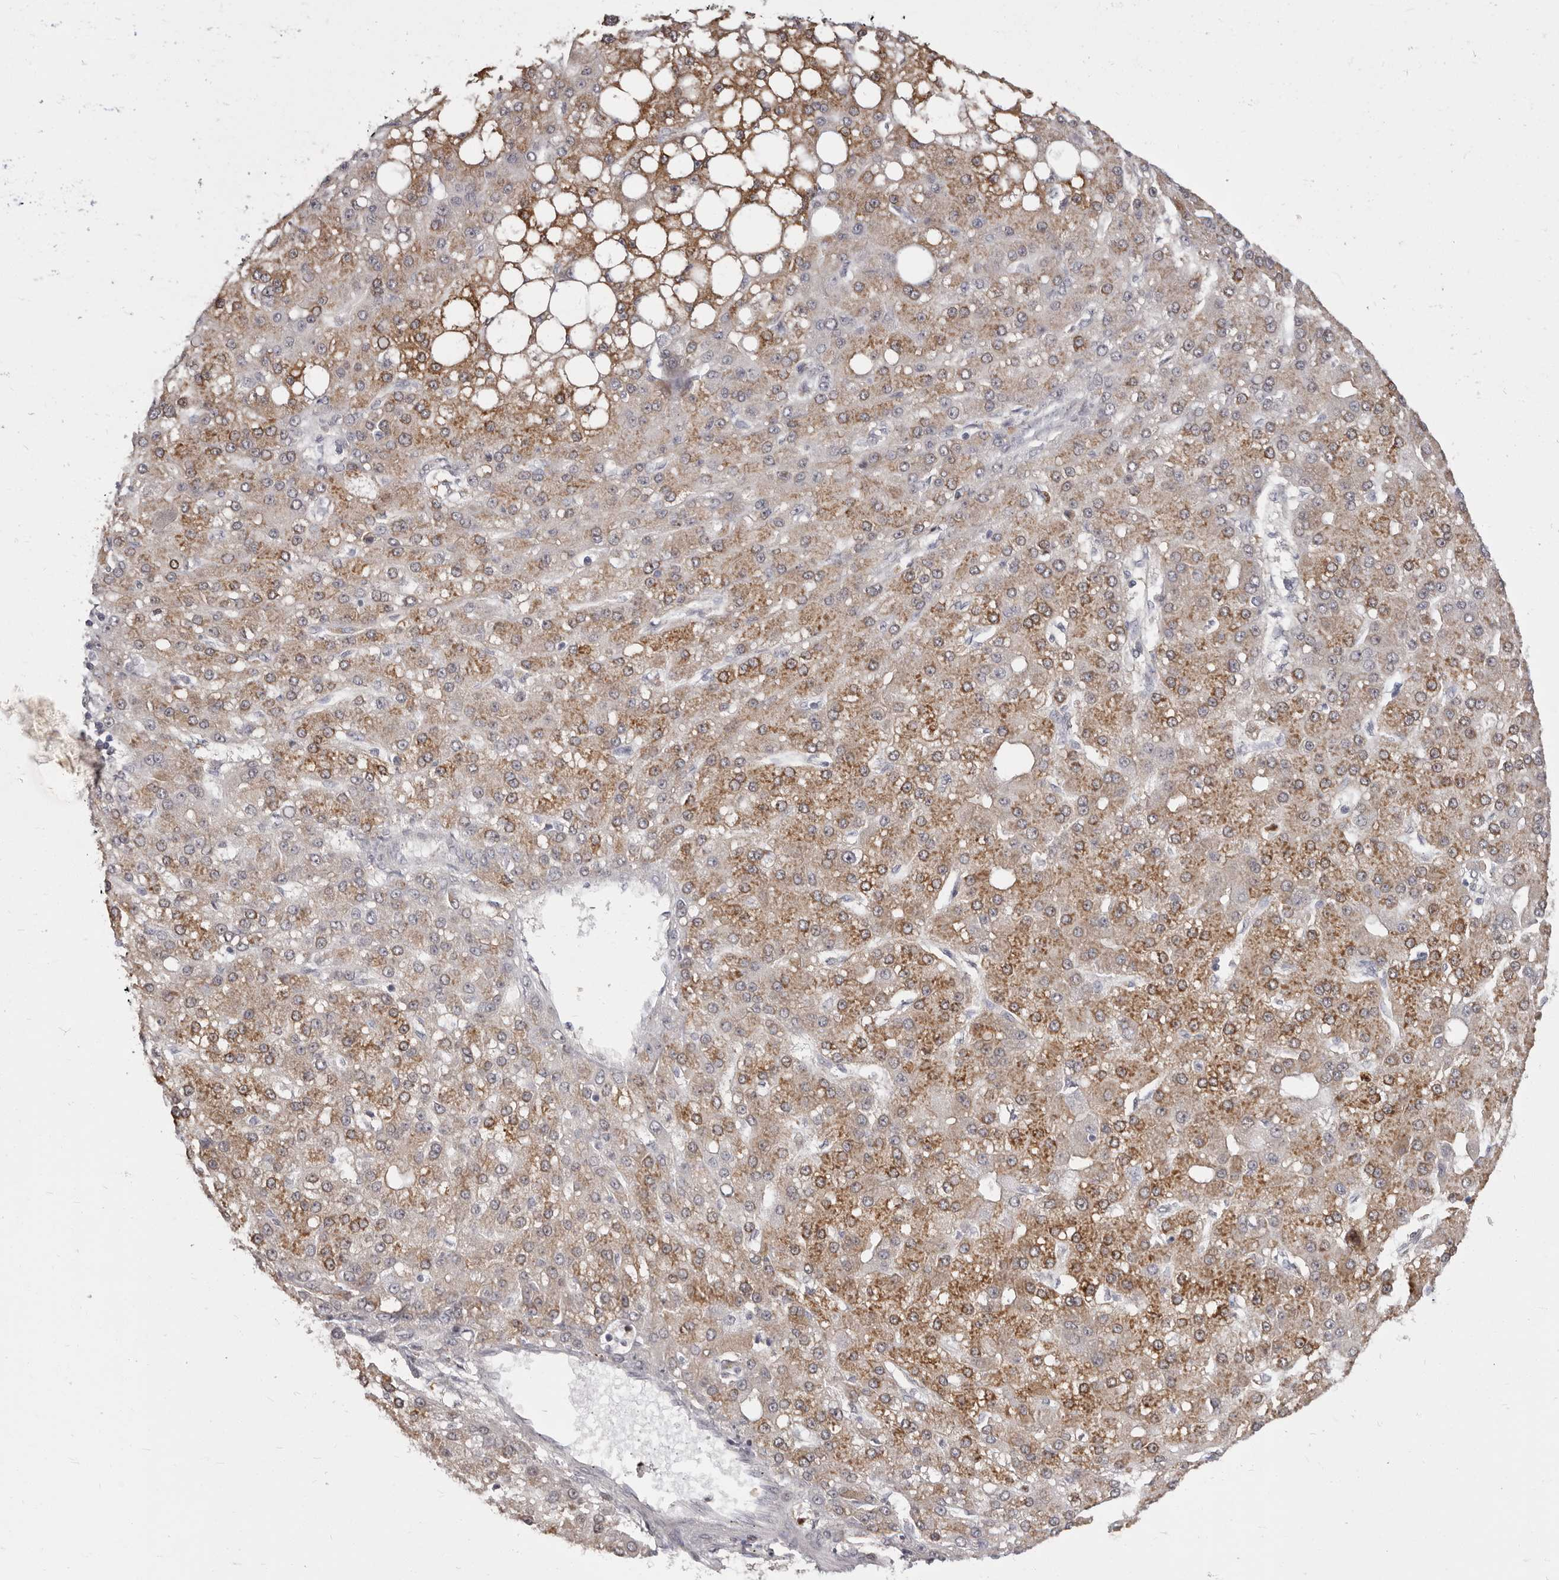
{"staining": {"intensity": "moderate", "quantity": ">75%", "location": "cytoplasmic/membranous"}, "tissue": "liver cancer", "cell_type": "Tumor cells", "image_type": "cancer", "snomed": [{"axis": "morphology", "description": "Carcinoma, Hepatocellular, NOS"}, {"axis": "topography", "description": "Liver"}], "caption": "This micrograph exhibits IHC staining of hepatocellular carcinoma (liver), with medium moderate cytoplasmic/membranous positivity in about >75% of tumor cells.", "gene": "GPR157", "patient": {"sex": "male", "age": 67}}